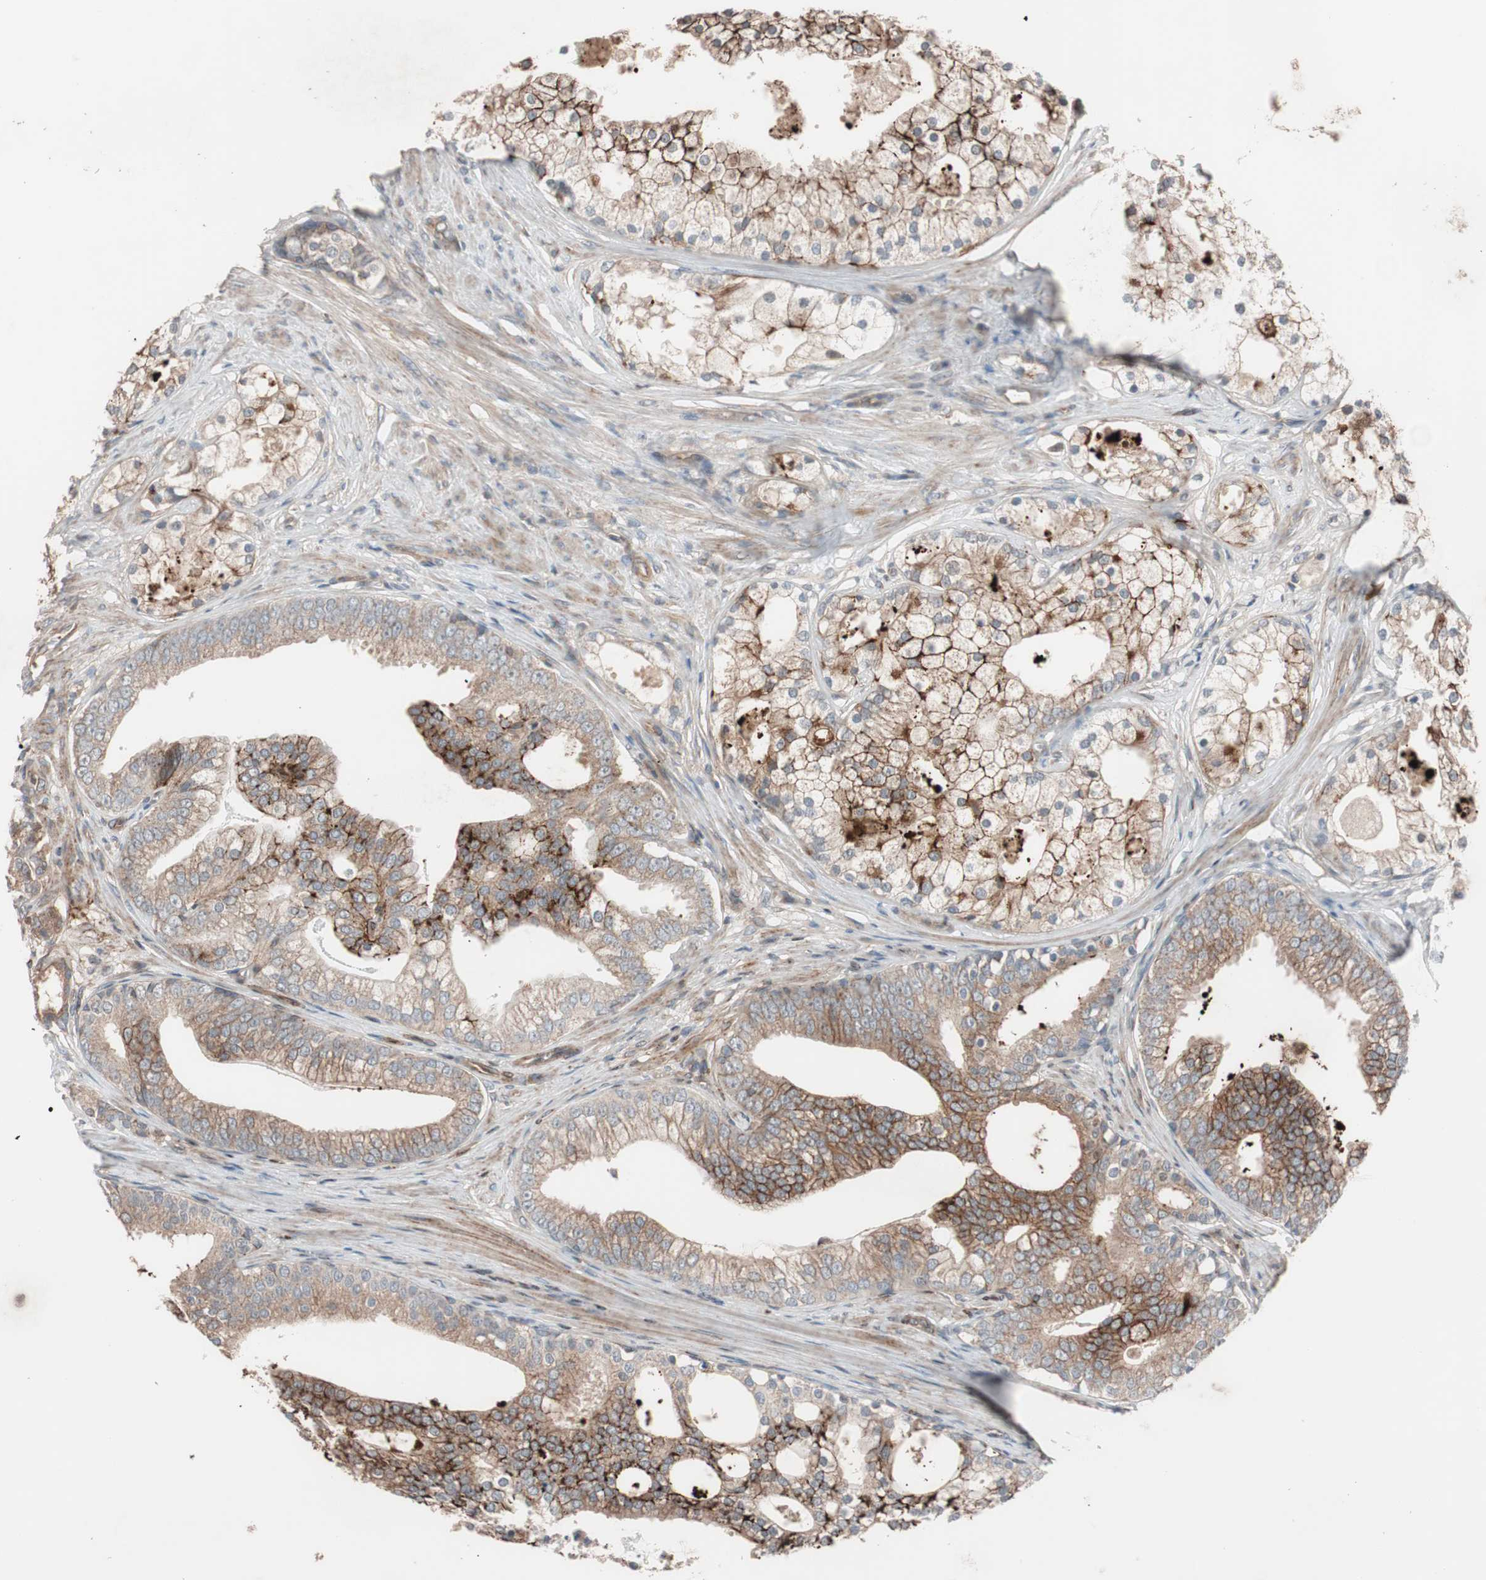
{"staining": {"intensity": "strong", "quantity": ">75%", "location": "cytoplasmic/membranous"}, "tissue": "prostate cancer", "cell_type": "Tumor cells", "image_type": "cancer", "snomed": [{"axis": "morphology", "description": "Adenocarcinoma, Low grade"}, {"axis": "topography", "description": "Prostate"}], "caption": "Strong cytoplasmic/membranous expression for a protein is appreciated in approximately >75% of tumor cells of adenocarcinoma (low-grade) (prostate) using IHC.", "gene": "SDC4", "patient": {"sex": "male", "age": 58}}